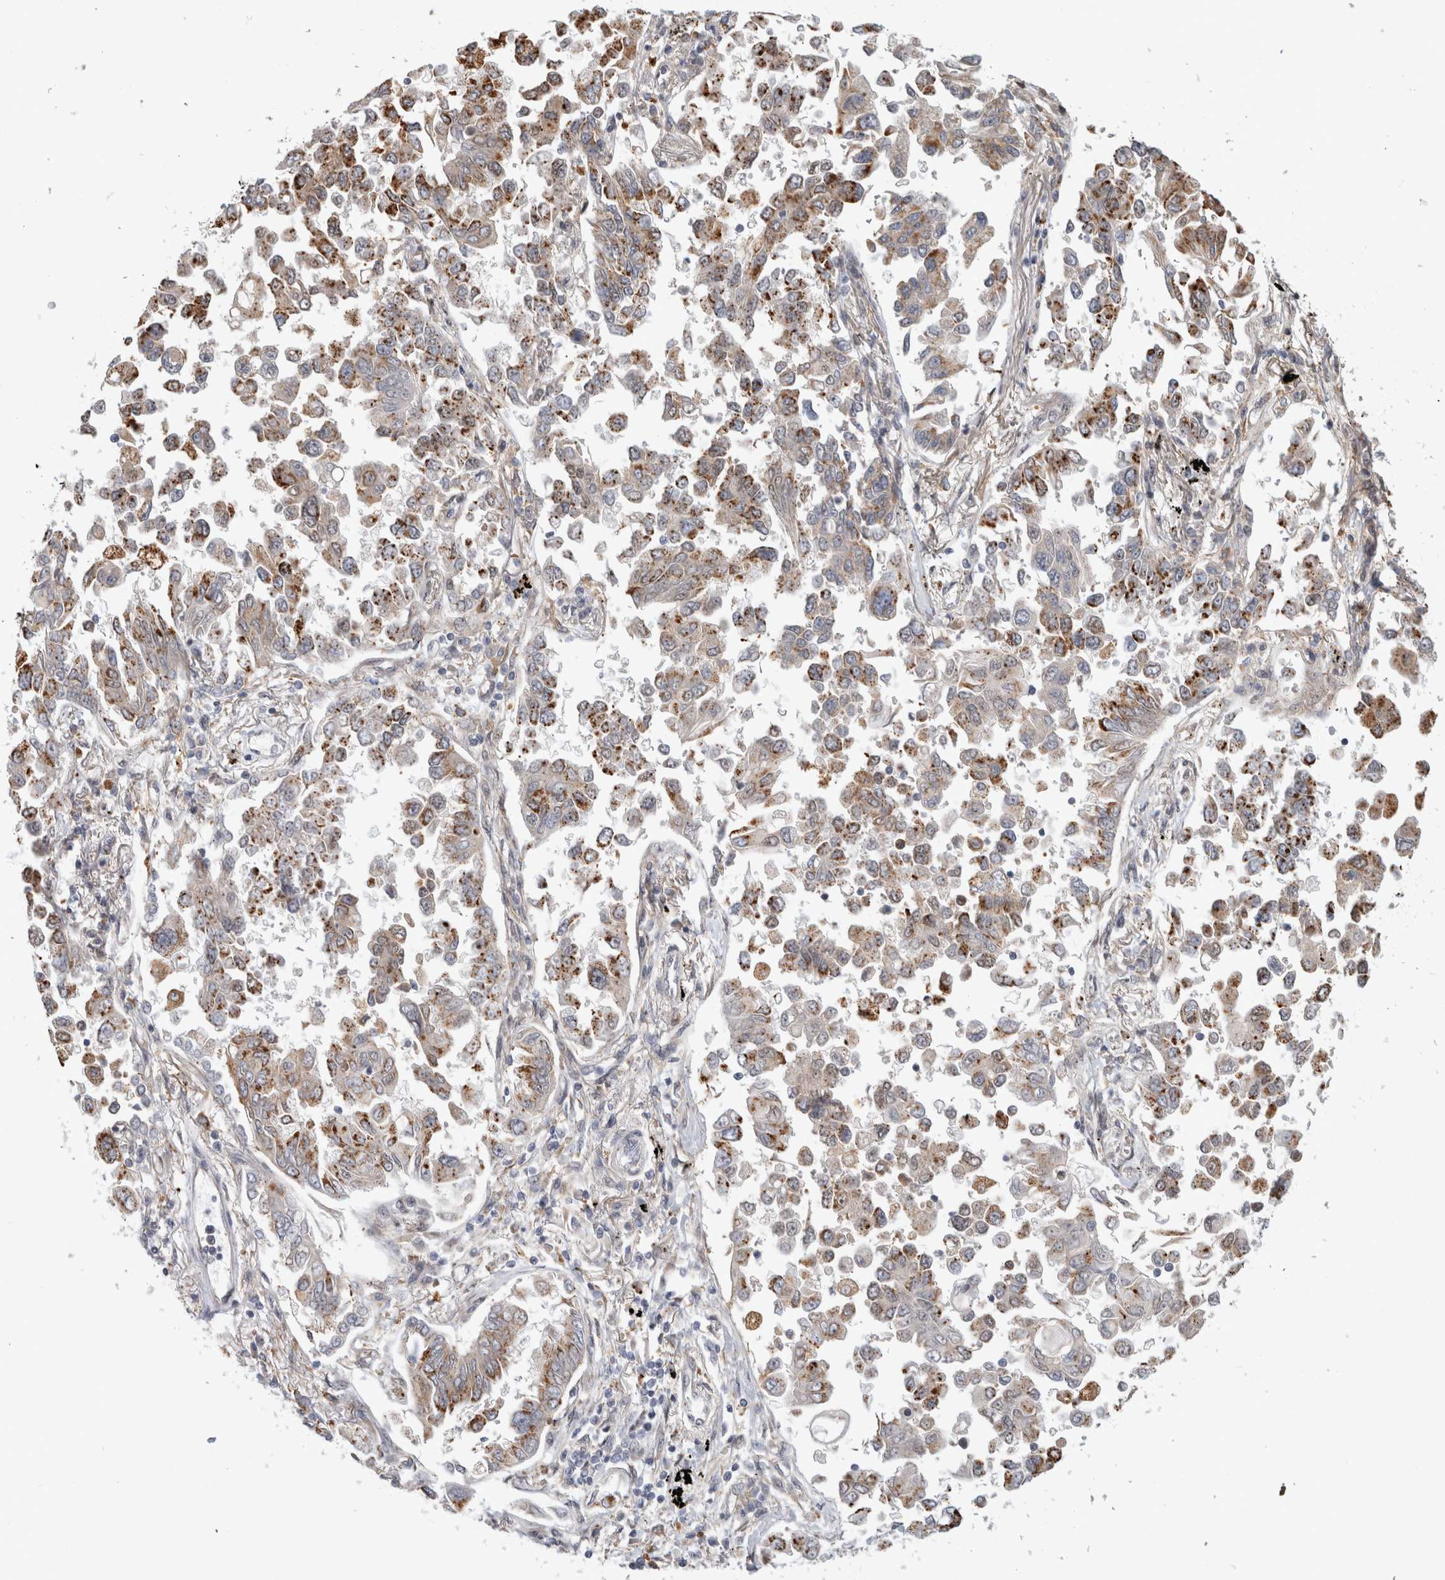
{"staining": {"intensity": "moderate", "quantity": ">75%", "location": "cytoplasmic/membranous"}, "tissue": "lung cancer", "cell_type": "Tumor cells", "image_type": "cancer", "snomed": [{"axis": "morphology", "description": "Adenocarcinoma, NOS"}, {"axis": "topography", "description": "Lung"}], "caption": "Human lung cancer (adenocarcinoma) stained for a protein (brown) shows moderate cytoplasmic/membranous positive positivity in about >75% of tumor cells.", "gene": "NAB2", "patient": {"sex": "female", "age": 67}}